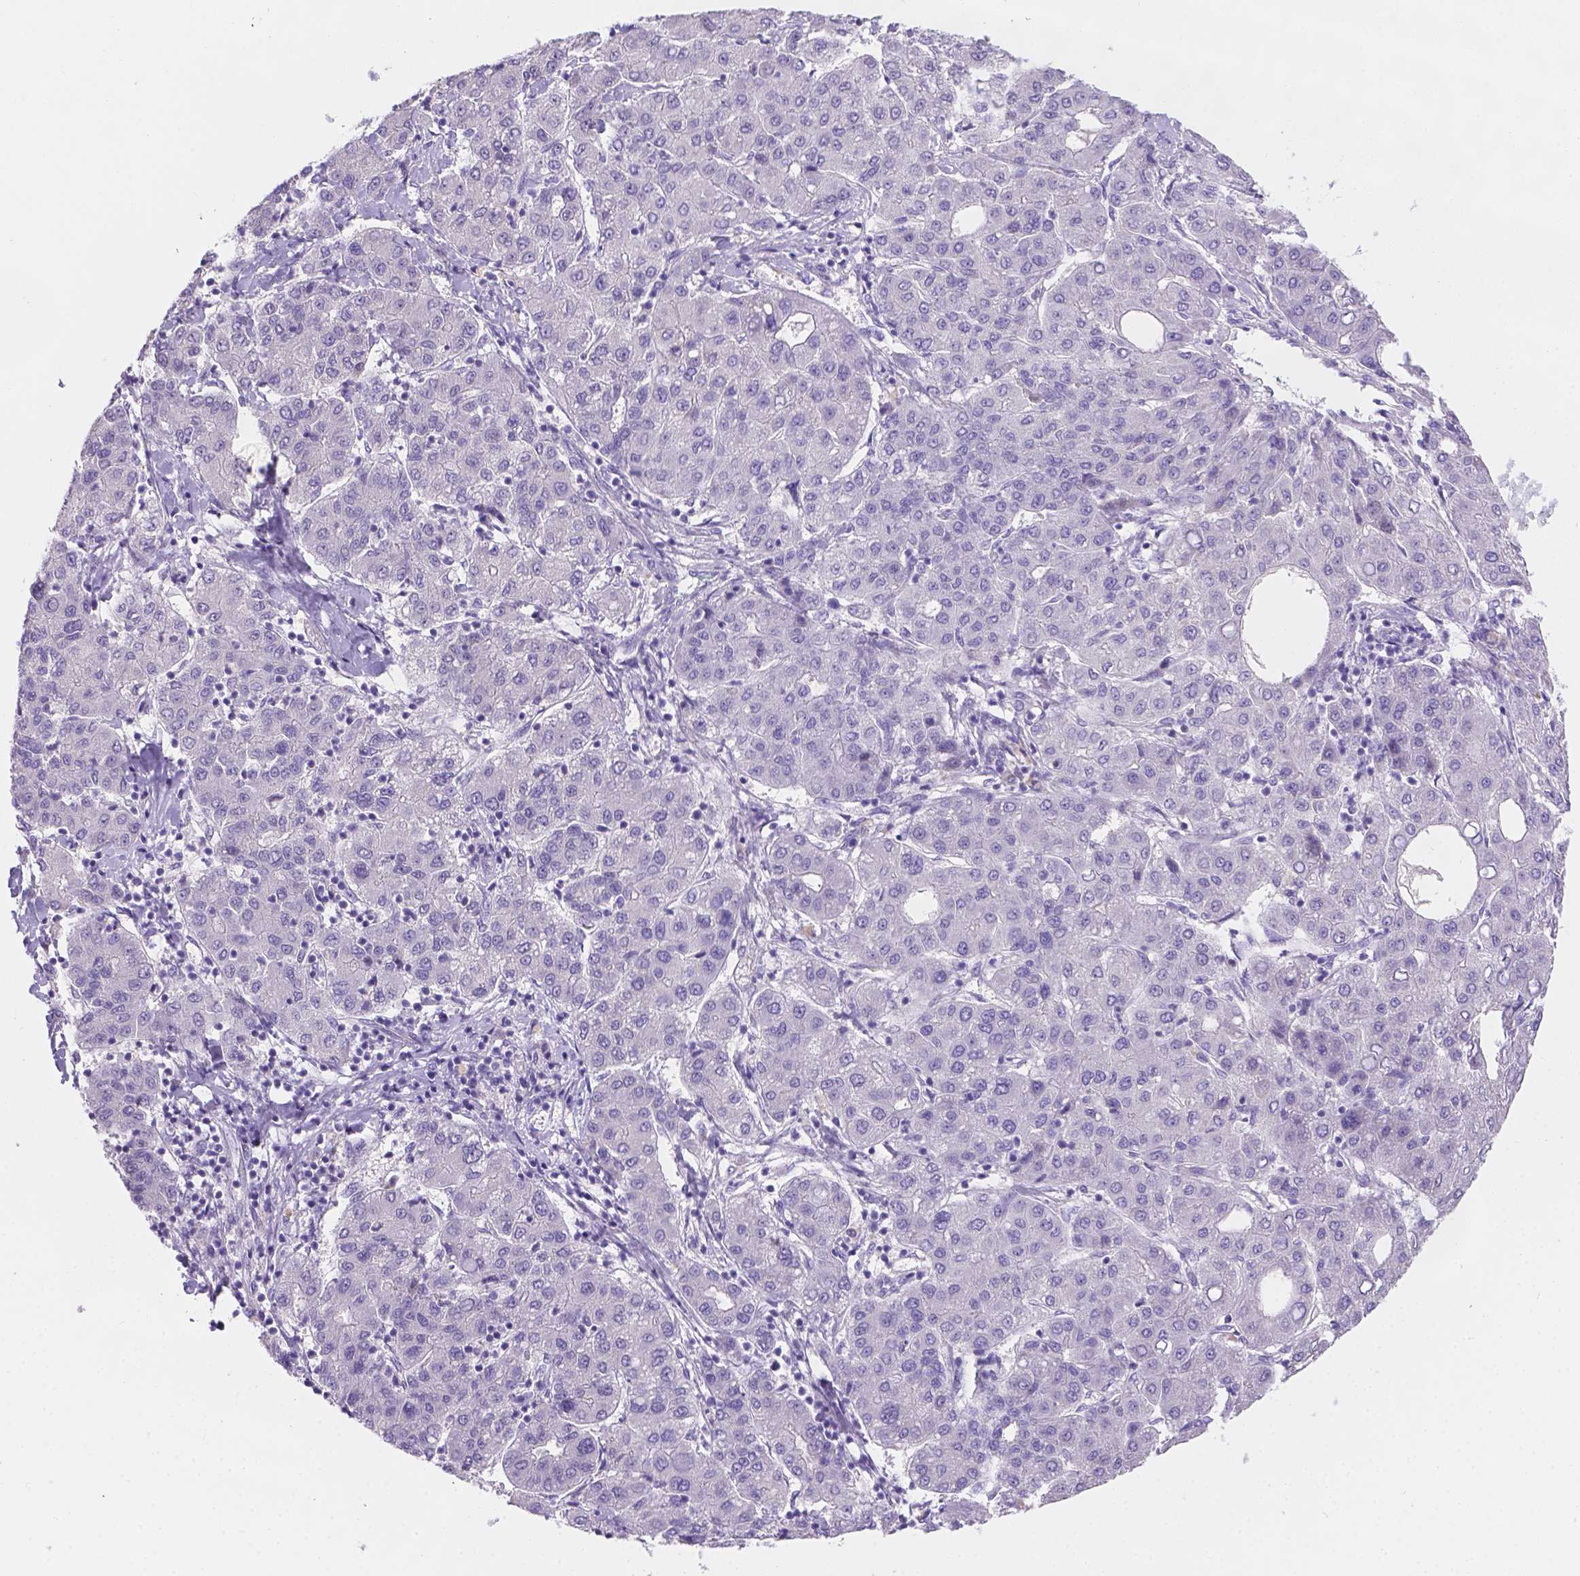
{"staining": {"intensity": "negative", "quantity": "none", "location": "none"}, "tissue": "liver cancer", "cell_type": "Tumor cells", "image_type": "cancer", "snomed": [{"axis": "morphology", "description": "Carcinoma, Hepatocellular, NOS"}, {"axis": "topography", "description": "Liver"}], "caption": "The micrograph displays no staining of tumor cells in hepatocellular carcinoma (liver).", "gene": "CD96", "patient": {"sex": "male", "age": 65}}